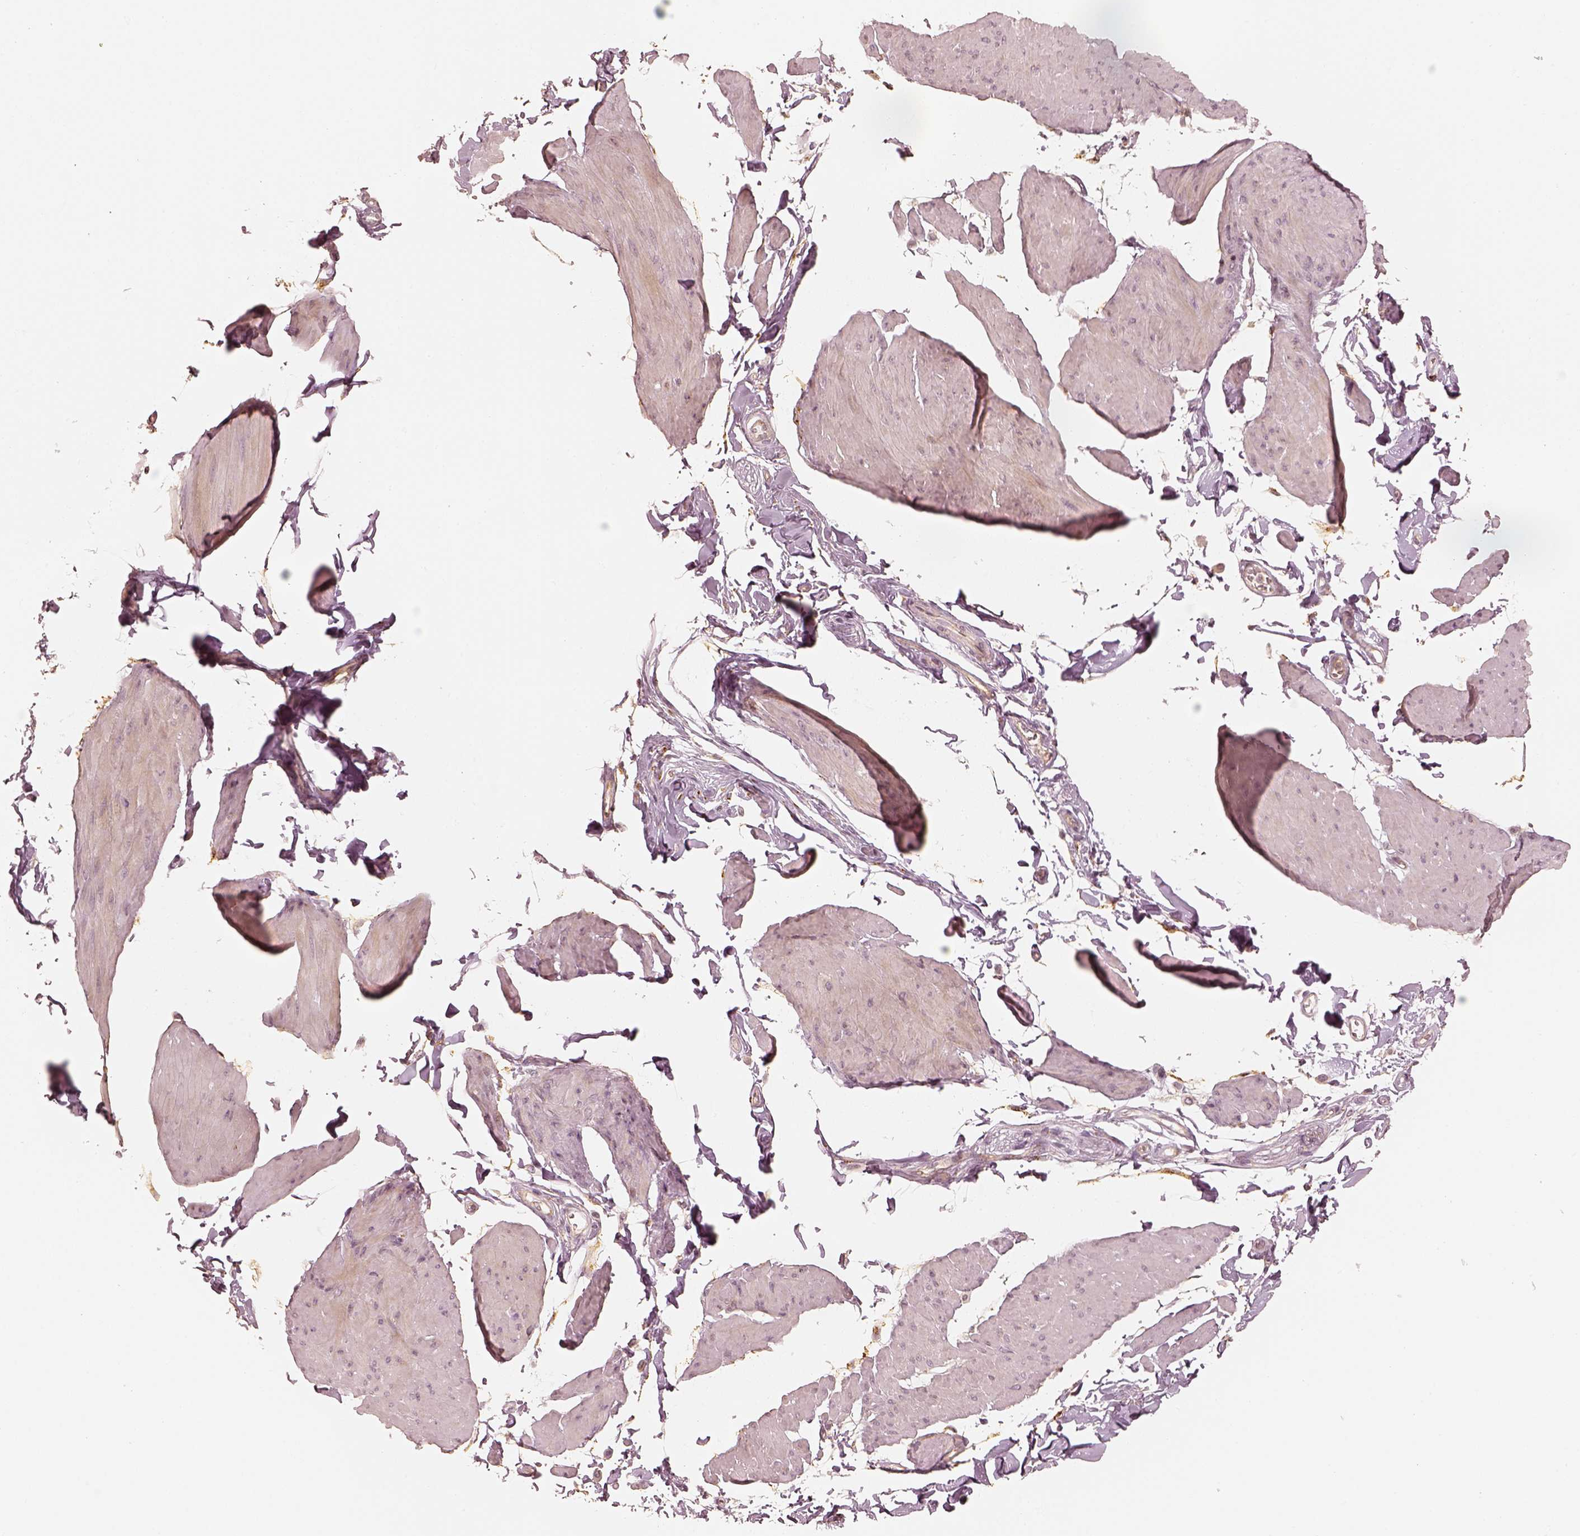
{"staining": {"intensity": "negative", "quantity": "none", "location": "none"}, "tissue": "smooth muscle", "cell_type": "Smooth muscle cells", "image_type": "normal", "snomed": [{"axis": "morphology", "description": "Normal tissue, NOS"}, {"axis": "topography", "description": "Adipose tissue"}, {"axis": "topography", "description": "Smooth muscle"}, {"axis": "topography", "description": "Peripheral nerve tissue"}], "caption": "Immunohistochemical staining of benign smooth muscle demonstrates no significant expression in smooth muscle cells. Brightfield microscopy of immunohistochemistry (IHC) stained with DAB (brown) and hematoxylin (blue), captured at high magnification.", "gene": "GORASP2", "patient": {"sex": "male", "age": 83}}